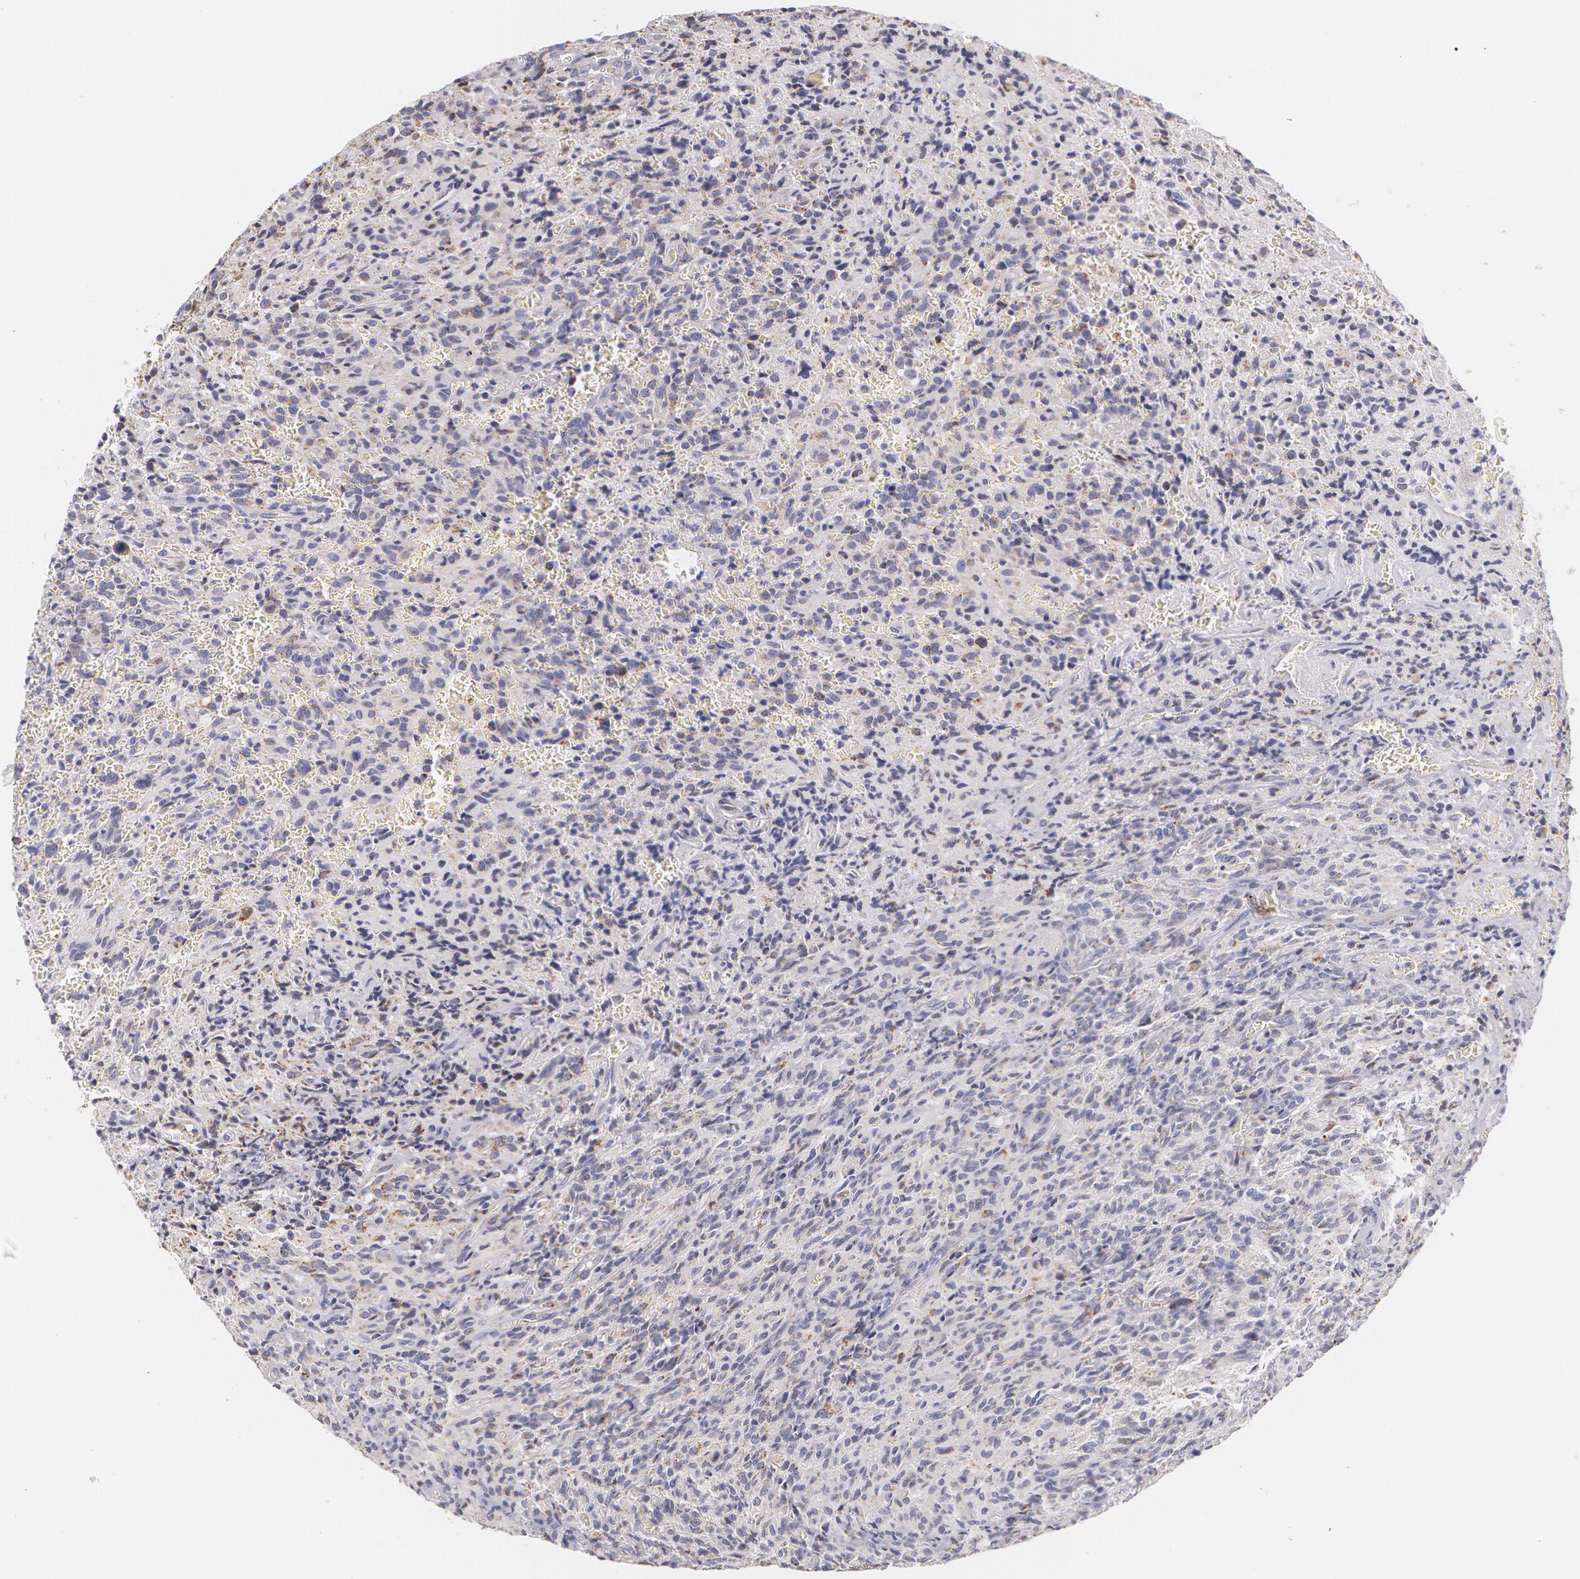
{"staining": {"intensity": "negative", "quantity": "none", "location": "none"}, "tissue": "glioma", "cell_type": "Tumor cells", "image_type": "cancer", "snomed": [{"axis": "morphology", "description": "Glioma, malignant, High grade"}, {"axis": "topography", "description": "Brain"}], "caption": "A high-resolution image shows immunohistochemistry staining of glioma, which demonstrates no significant positivity in tumor cells.", "gene": "KRT18", "patient": {"sex": "male", "age": 56}}